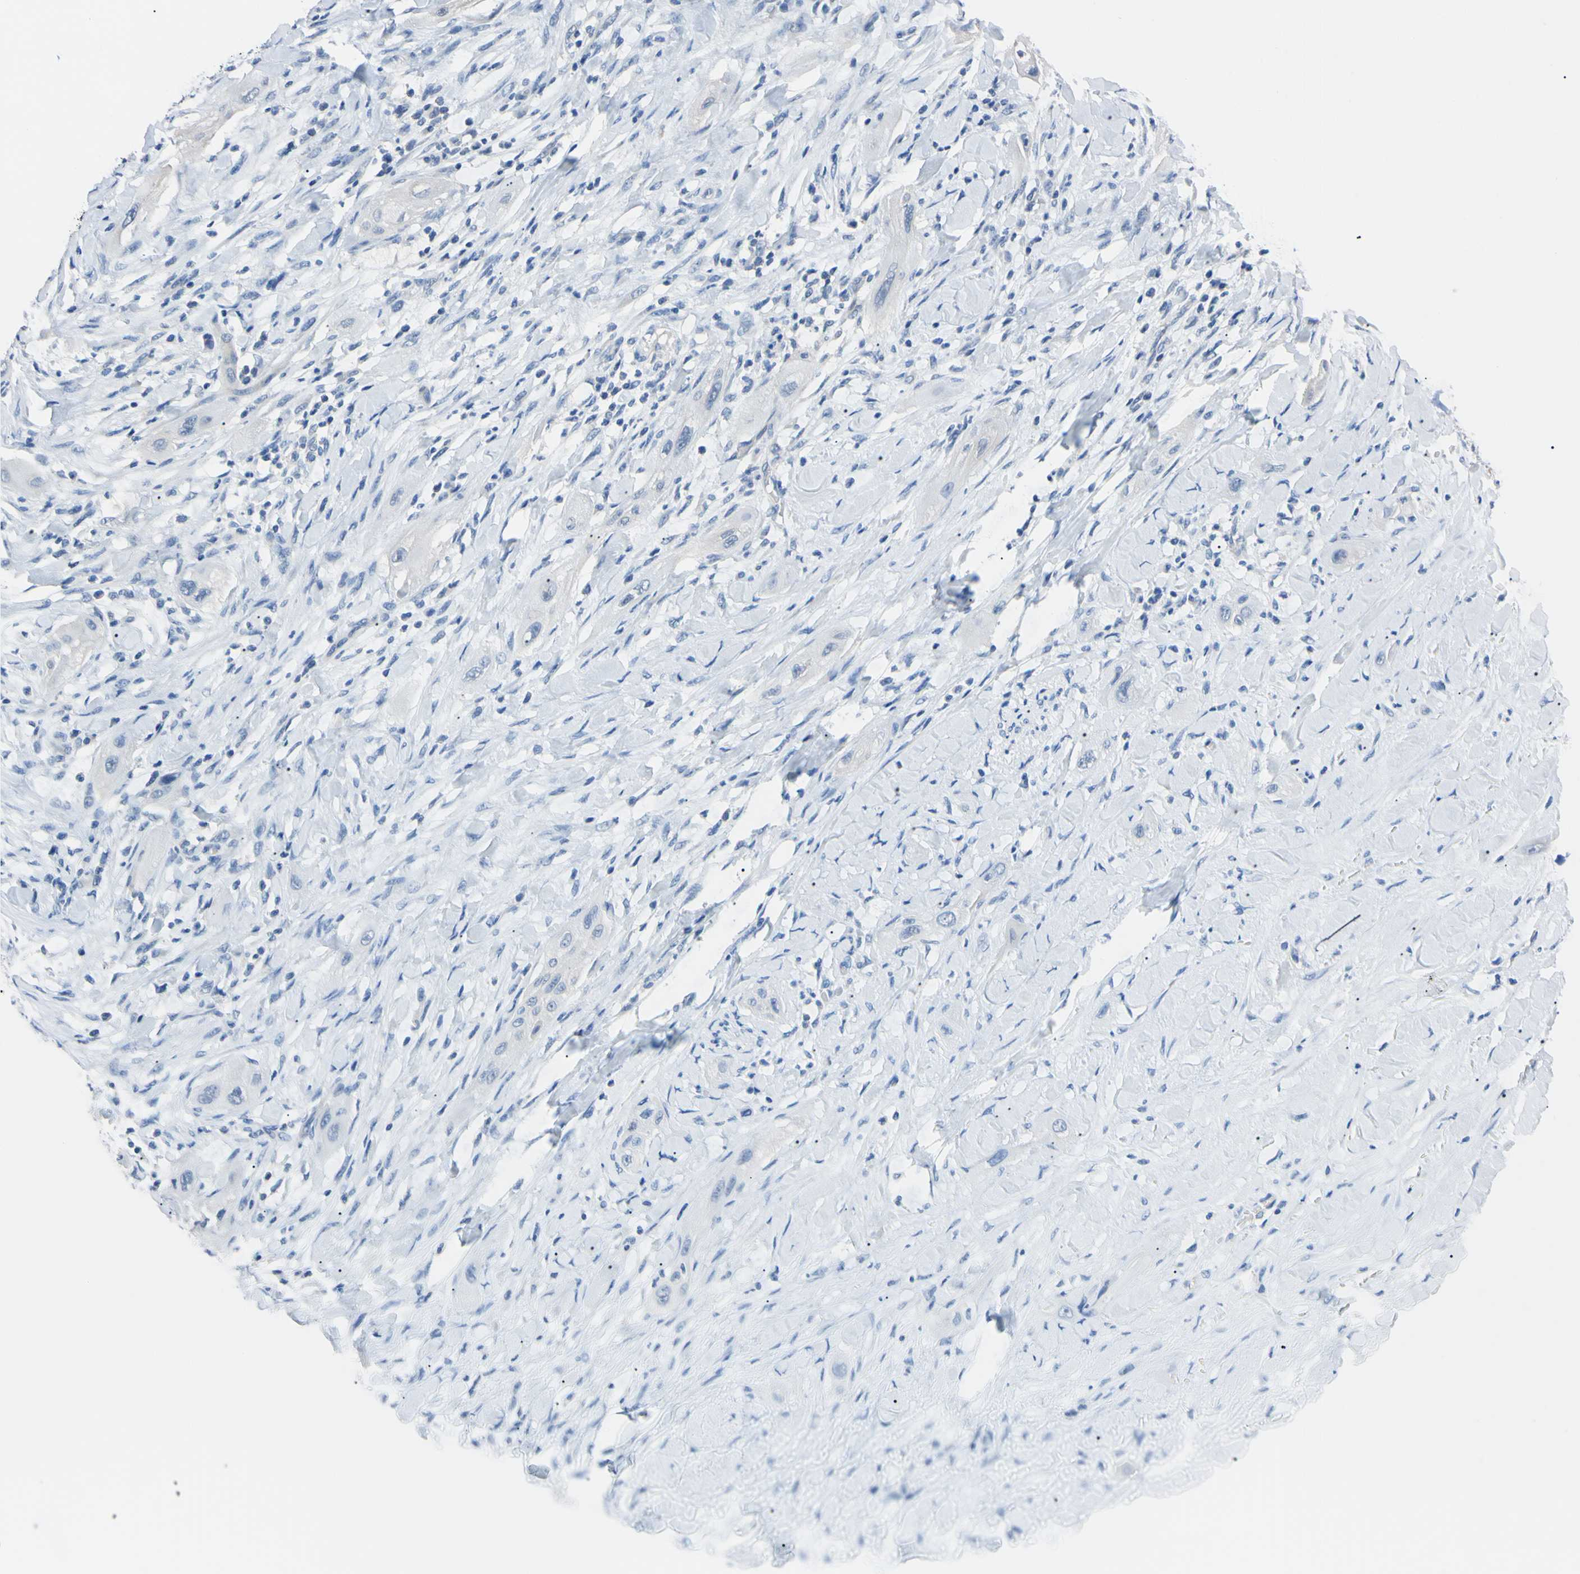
{"staining": {"intensity": "negative", "quantity": "none", "location": "none"}, "tissue": "lung cancer", "cell_type": "Tumor cells", "image_type": "cancer", "snomed": [{"axis": "morphology", "description": "Squamous cell carcinoma, NOS"}, {"axis": "topography", "description": "Lung"}], "caption": "A histopathology image of squamous cell carcinoma (lung) stained for a protein displays no brown staining in tumor cells.", "gene": "RARS1", "patient": {"sex": "female", "age": 47}}